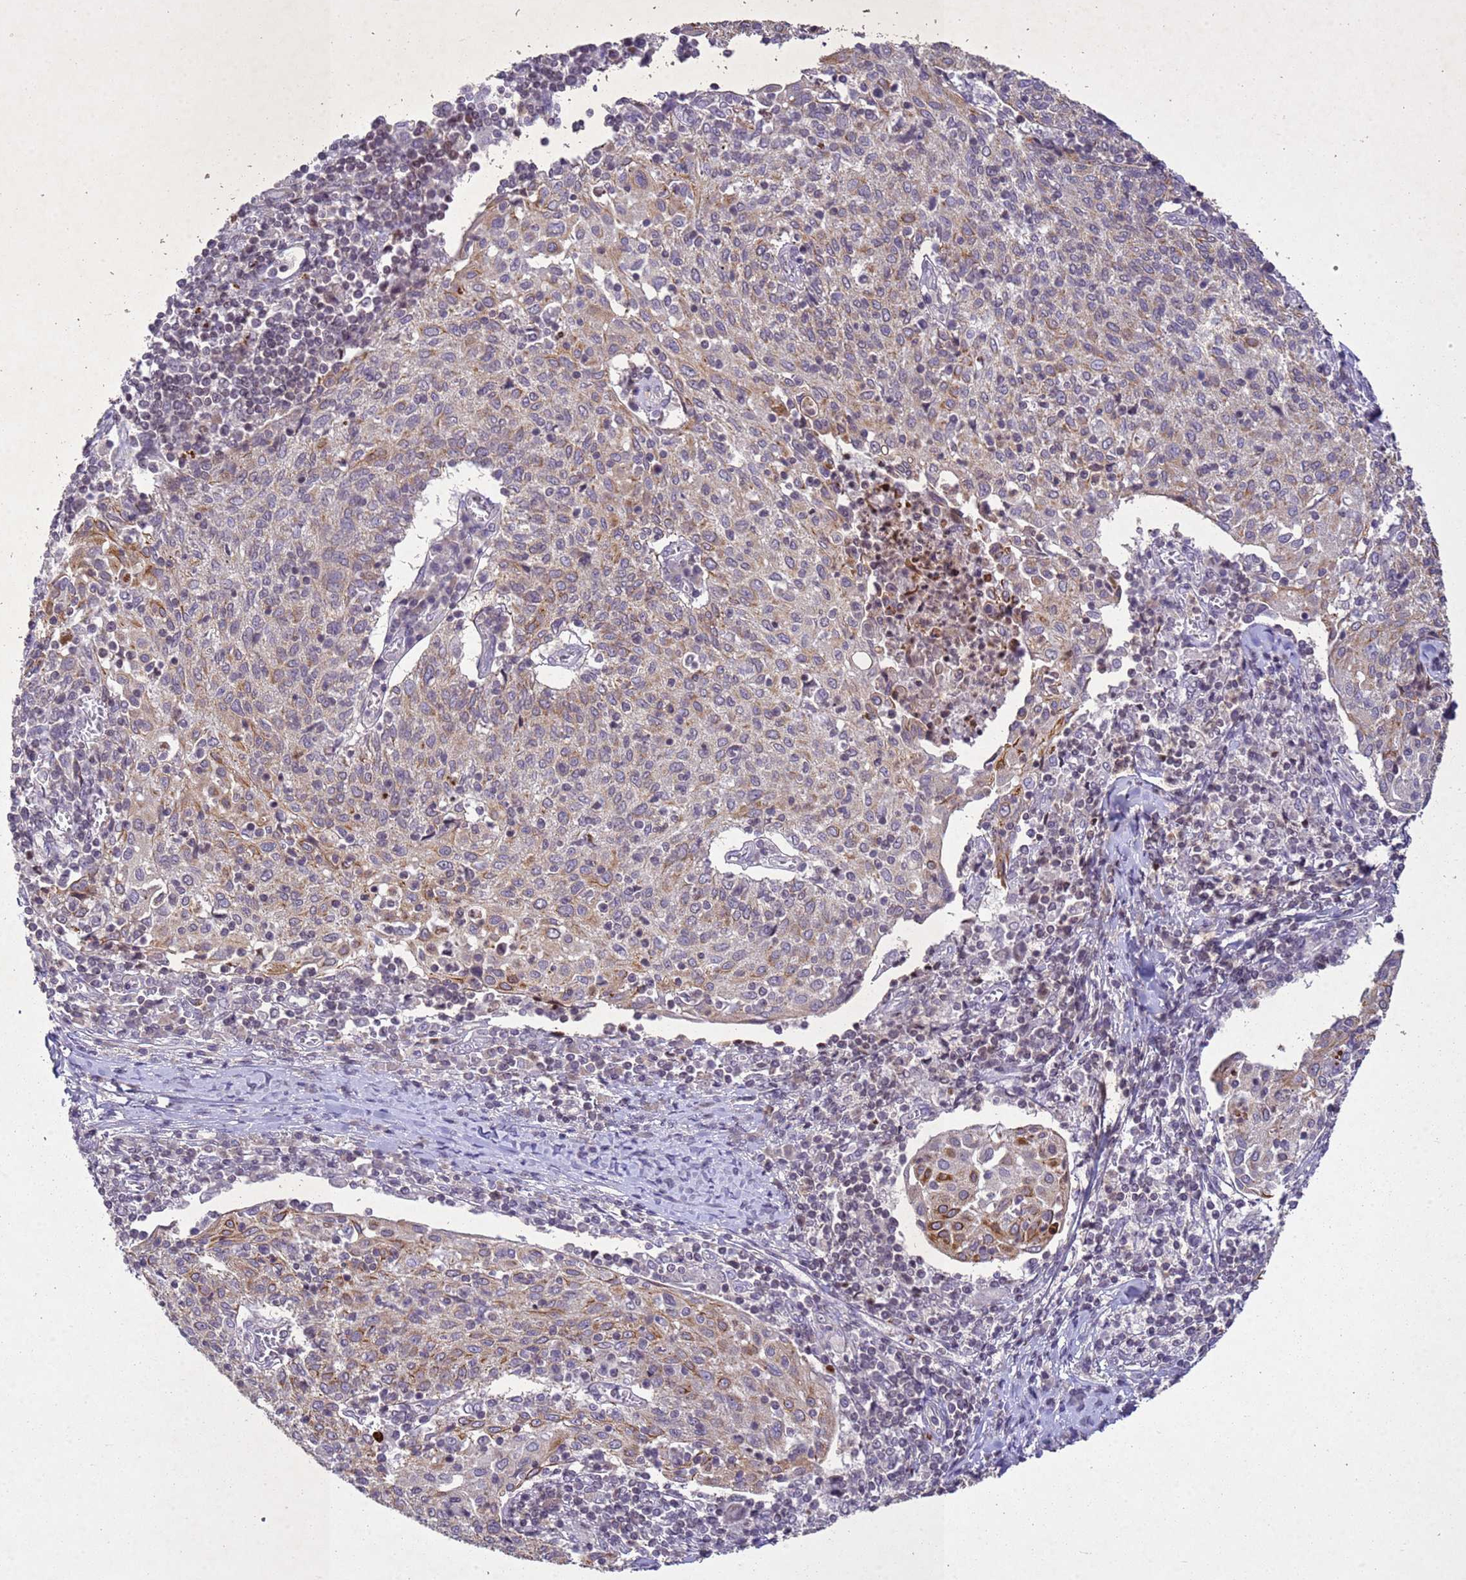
{"staining": {"intensity": "moderate", "quantity": "25%-75%", "location": "cytoplasmic/membranous"}, "tissue": "cervical cancer", "cell_type": "Tumor cells", "image_type": "cancer", "snomed": [{"axis": "morphology", "description": "Squamous cell carcinoma, NOS"}, {"axis": "topography", "description": "Cervix"}], "caption": "Human squamous cell carcinoma (cervical) stained with a protein marker reveals moderate staining in tumor cells.", "gene": "NLRP11", "patient": {"sex": "female", "age": 52}}